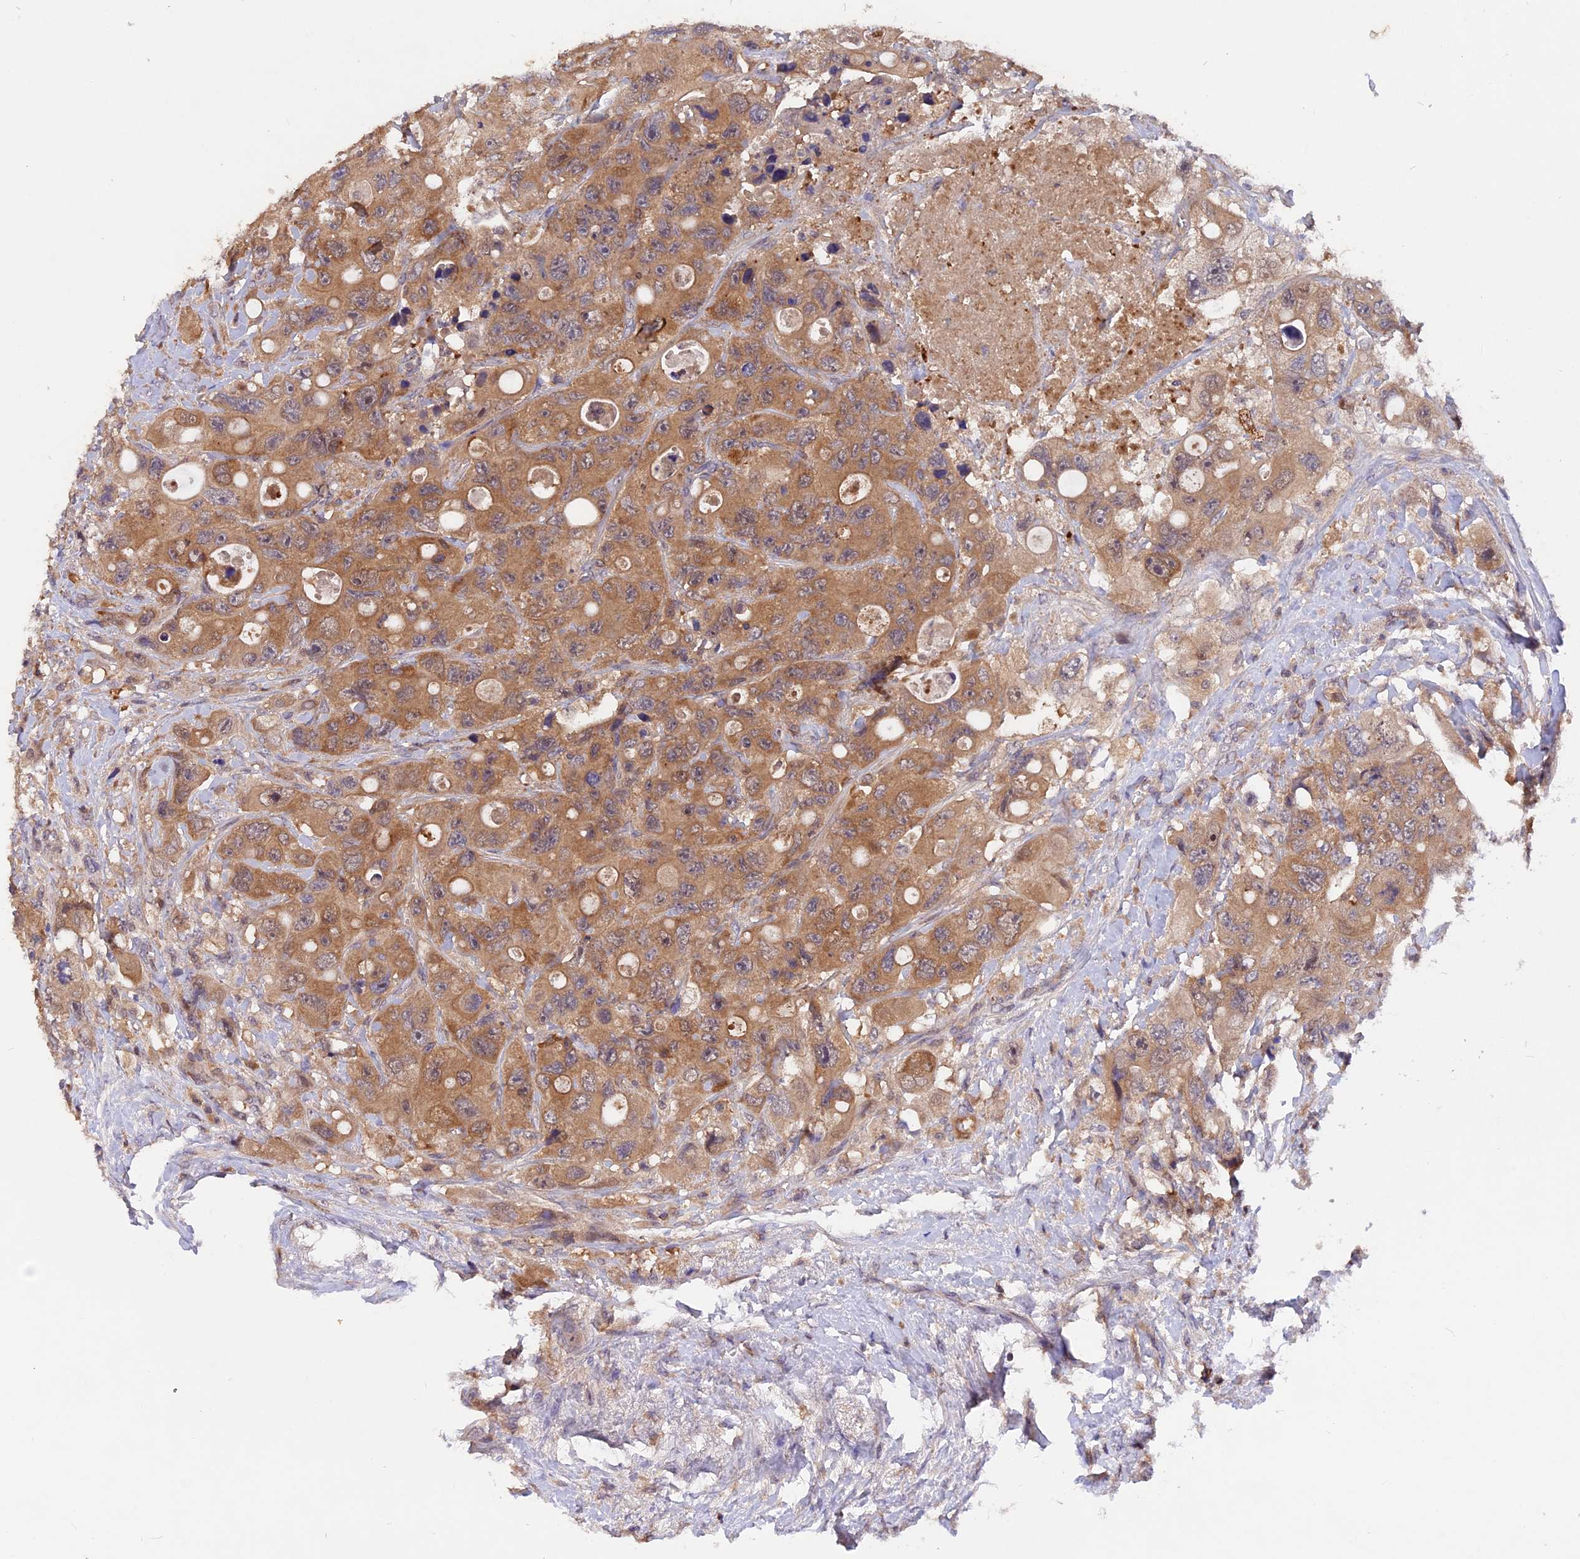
{"staining": {"intensity": "moderate", "quantity": ">75%", "location": "cytoplasmic/membranous"}, "tissue": "colorectal cancer", "cell_type": "Tumor cells", "image_type": "cancer", "snomed": [{"axis": "morphology", "description": "Adenocarcinoma, NOS"}, {"axis": "topography", "description": "Colon"}], "caption": "This image exhibits IHC staining of human colorectal adenocarcinoma, with medium moderate cytoplasmic/membranous staining in about >75% of tumor cells.", "gene": "MARK4", "patient": {"sex": "female", "age": 46}}